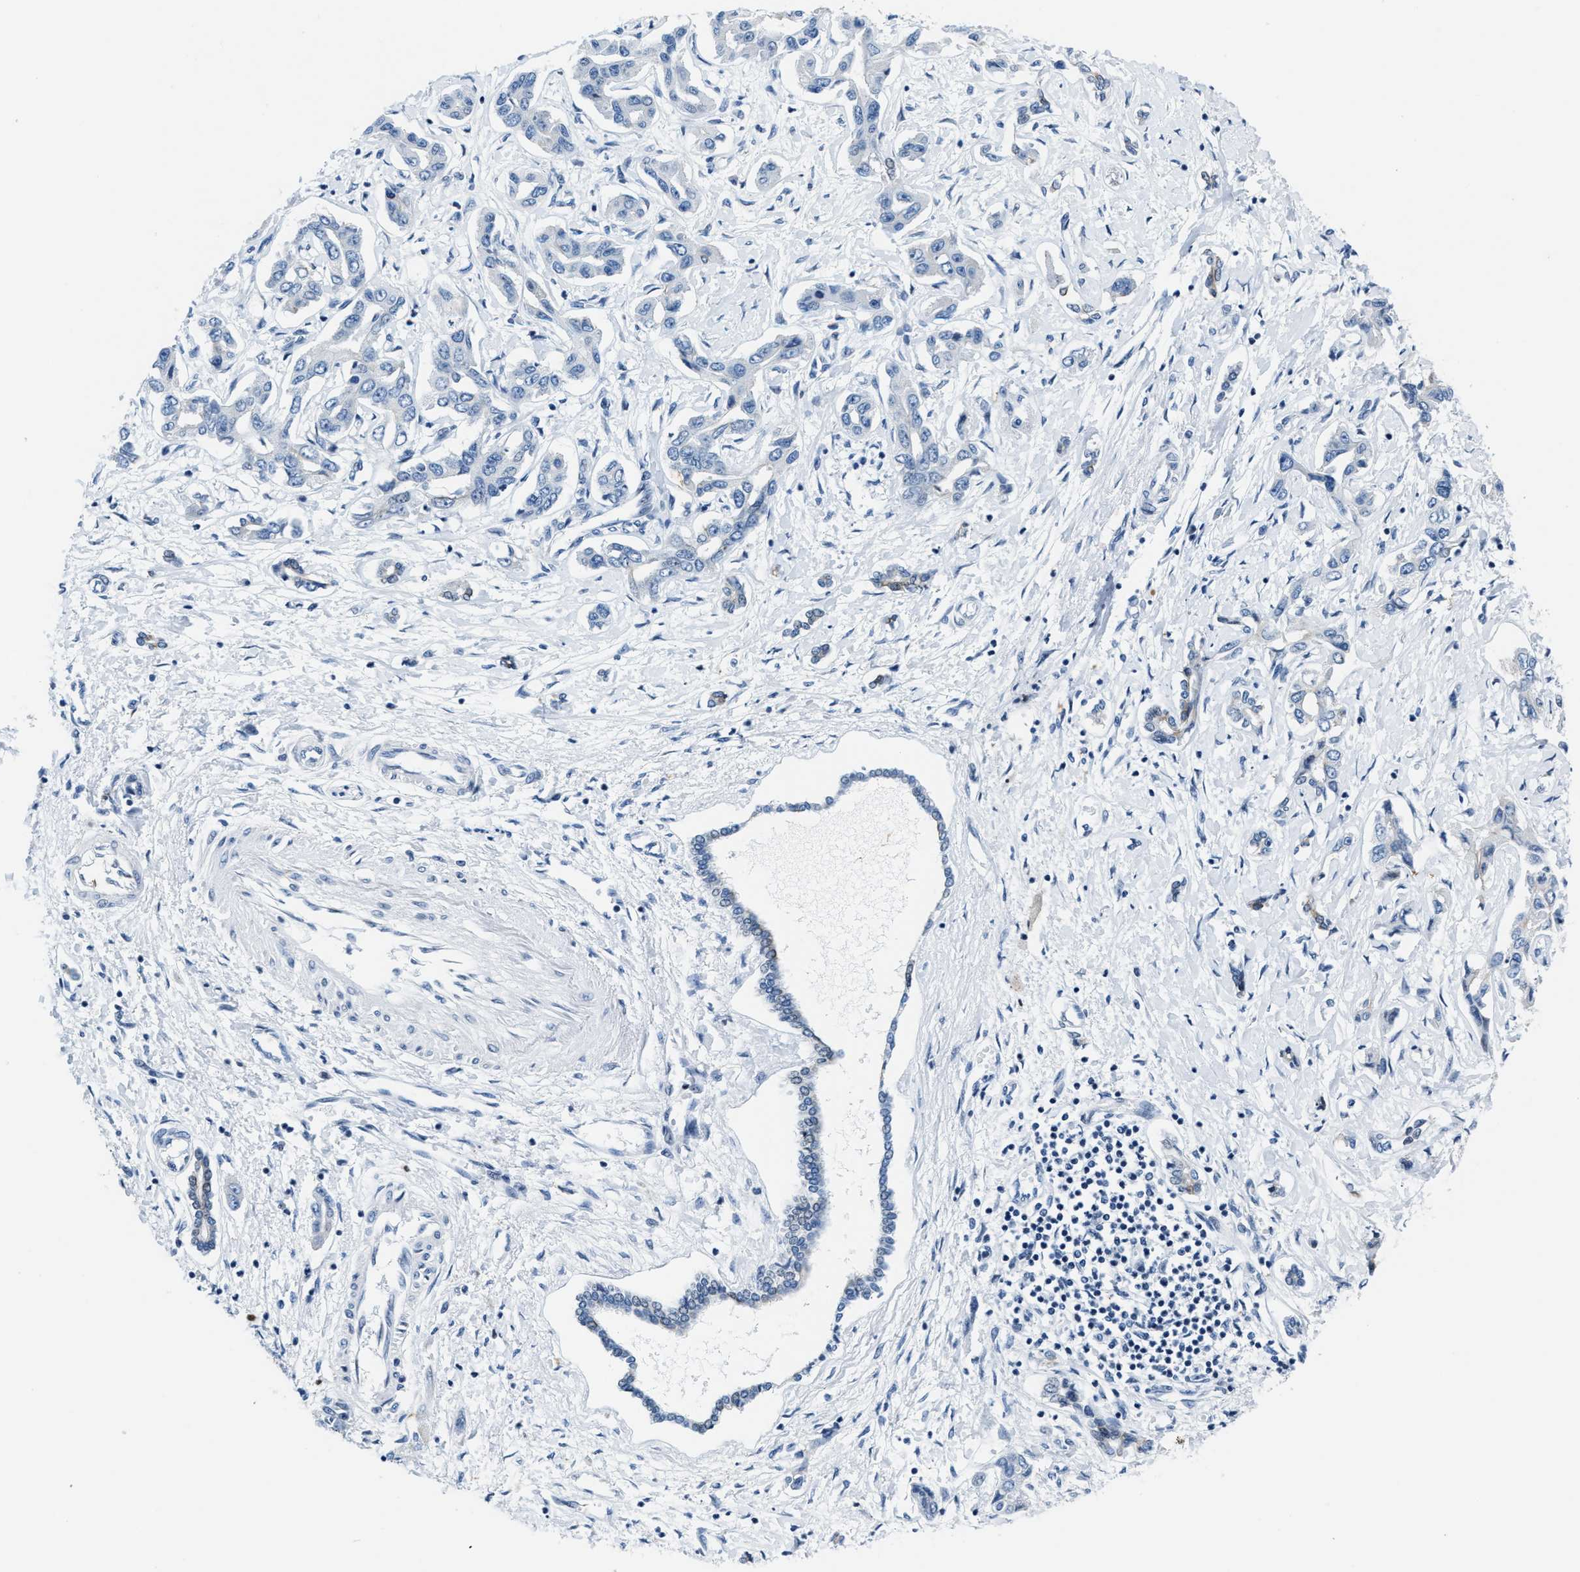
{"staining": {"intensity": "negative", "quantity": "none", "location": "none"}, "tissue": "liver cancer", "cell_type": "Tumor cells", "image_type": "cancer", "snomed": [{"axis": "morphology", "description": "Cholangiocarcinoma"}, {"axis": "topography", "description": "Liver"}], "caption": "Immunohistochemistry micrograph of human cholangiocarcinoma (liver) stained for a protein (brown), which reveals no staining in tumor cells. (DAB (3,3'-diaminobenzidine) immunohistochemistry visualized using brightfield microscopy, high magnification).", "gene": "ASZ1", "patient": {"sex": "male", "age": 59}}